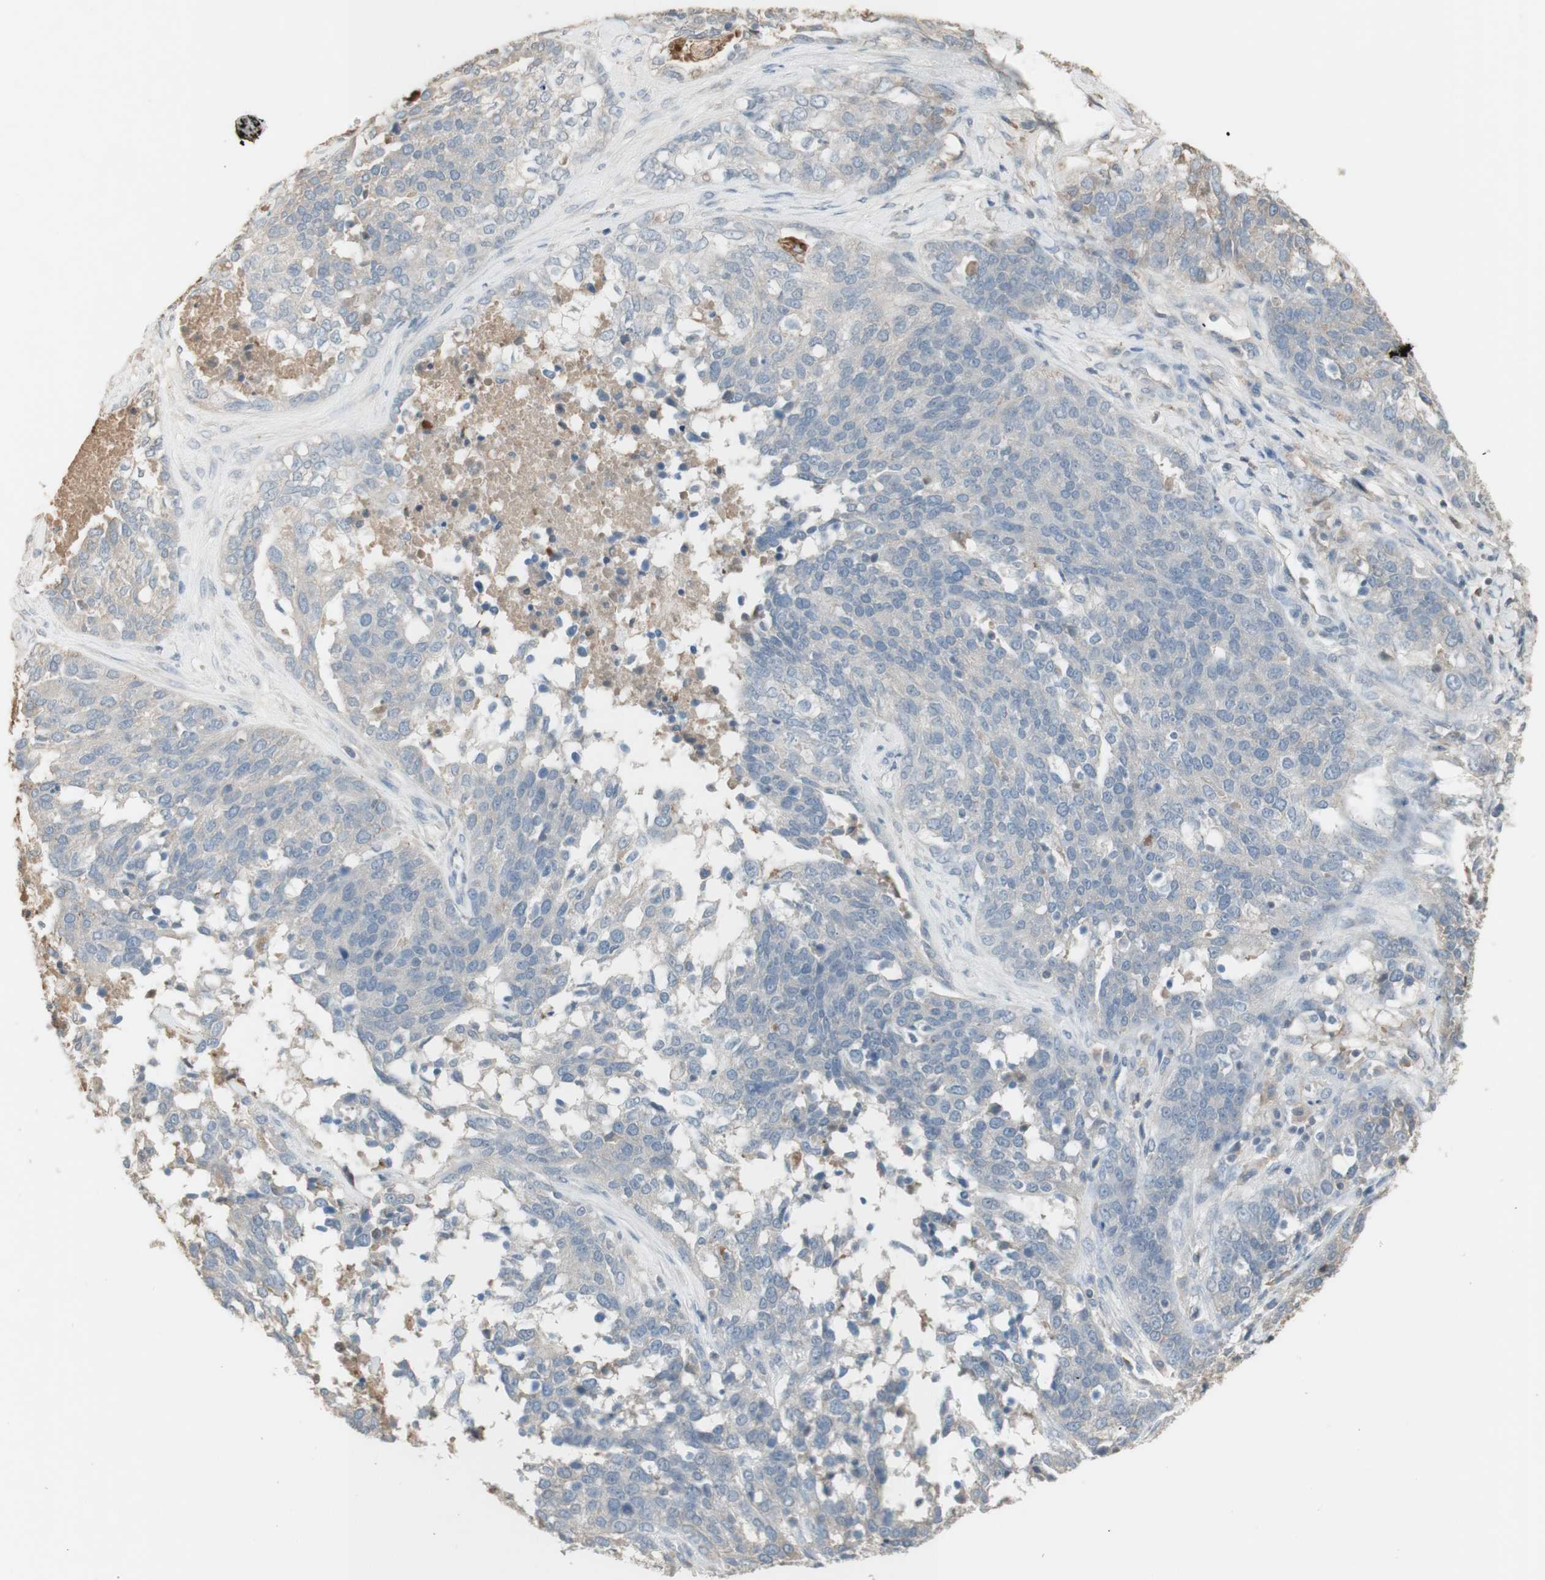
{"staining": {"intensity": "negative", "quantity": "none", "location": "none"}, "tissue": "ovarian cancer", "cell_type": "Tumor cells", "image_type": "cancer", "snomed": [{"axis": "morphology", "description": "Cystadenocarcinoma, serous, NOS"}, {"axis": "topography", "description": "Ovary"}], "caption": "DAB immunohistochemical staining of human ovarian serous cystadenocarcinoma demonstrates no significant expression in tumor cells.", "gene": "IFNG", "patient": {"sex": "female", "age": 44}}